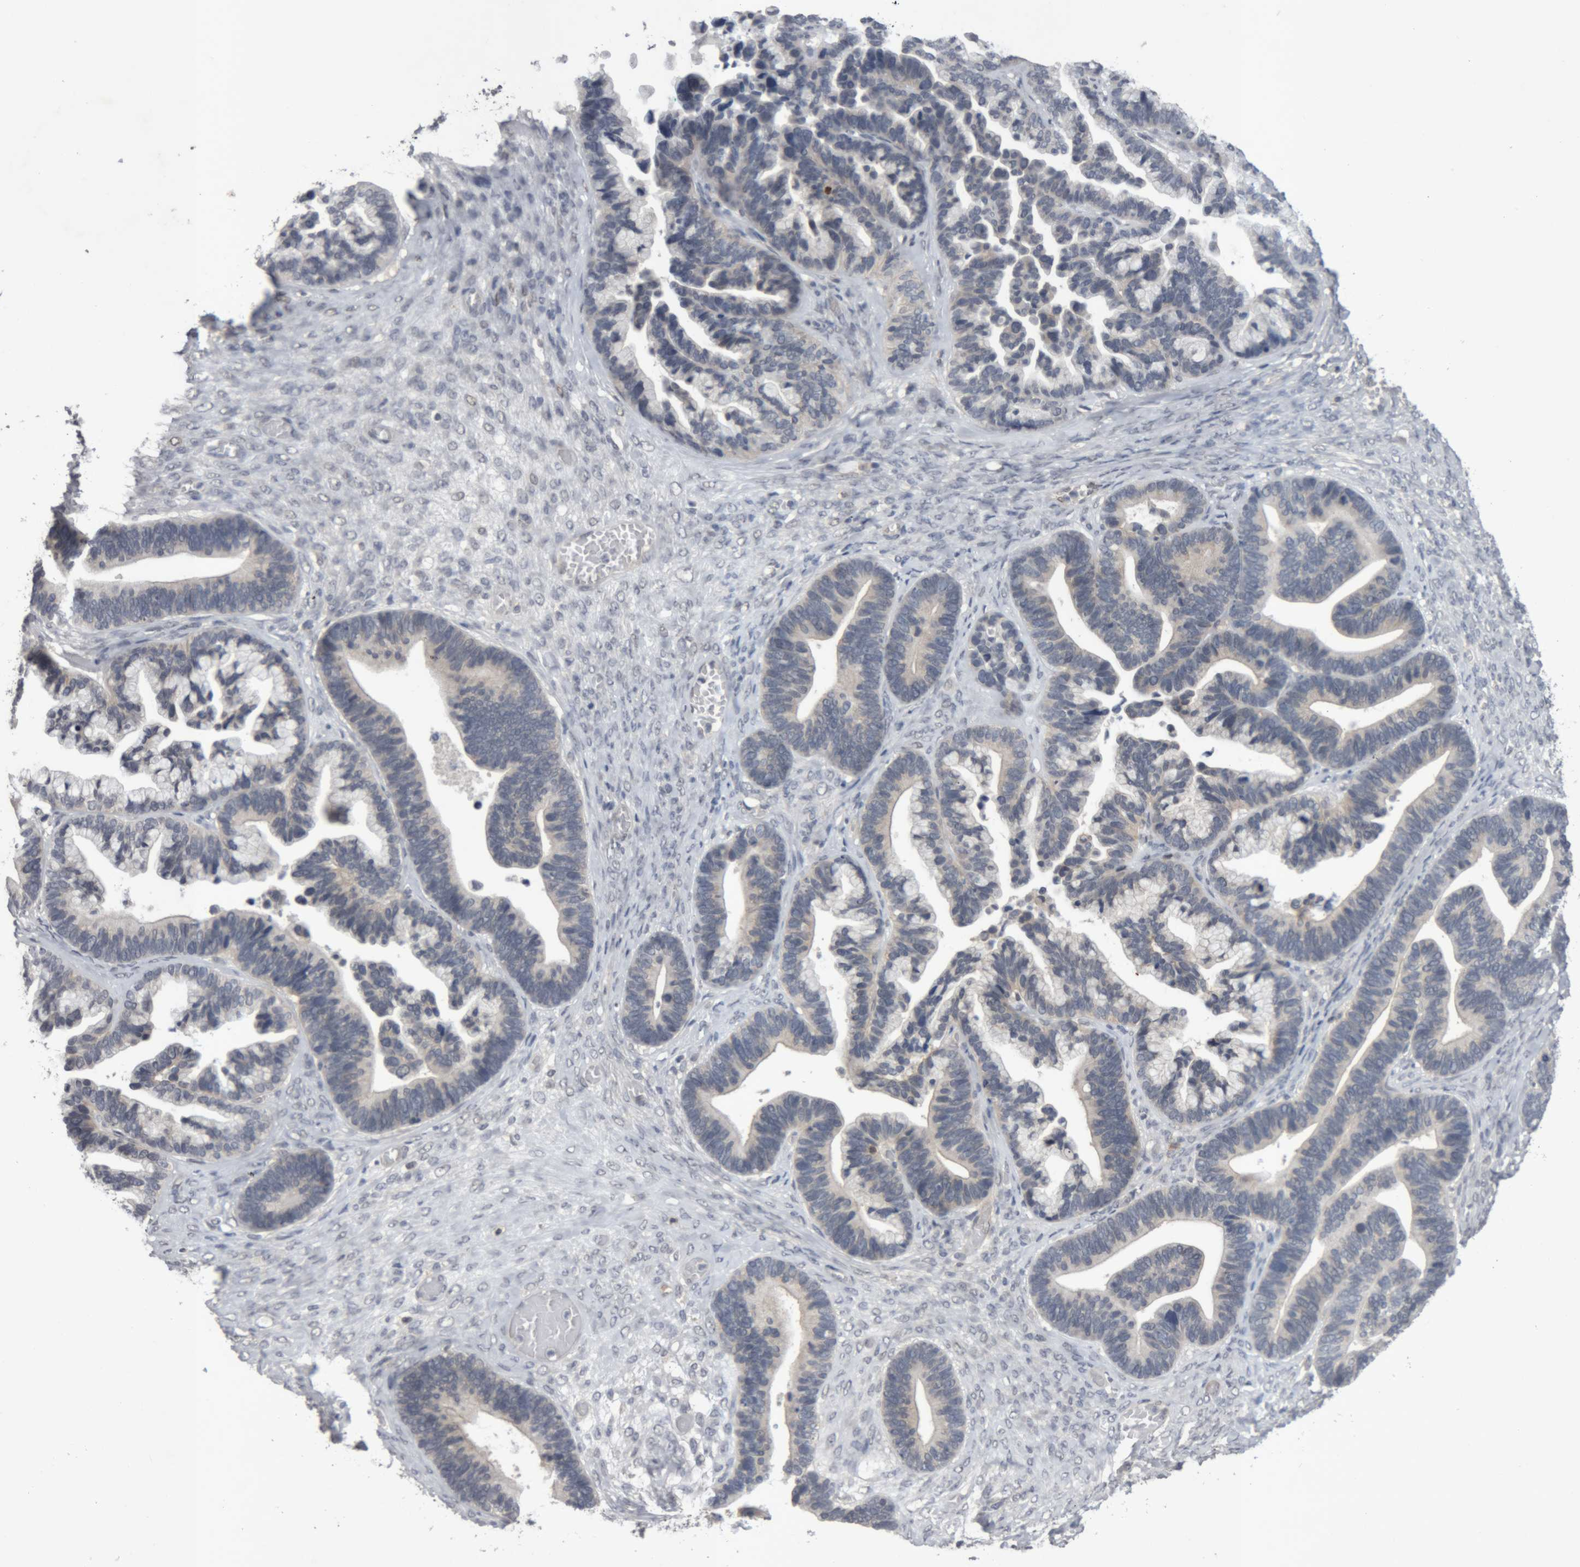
{"staining": {"intensity": "negative", "quantity": "none", "location": "none"}, "tissue": "ovarian cancer", "cell_type": "Tumor cells", "image_type": "cancer", "snomed": [{"axis": "morphology", "description": "Cystadenocarcinoma, serous, NOS"}, {"axis": "topography", "description": "Ovary"}], "caption": "High magnification brightfield microscopy of serous cystadenocarcinoma (ovarian) stained with DAB (brown) and counterstained with hematoxylin (blue): tumor cells show no significant expression.", "gene": "NFATC2", "patient": {"sex": "female", "age": 56}}